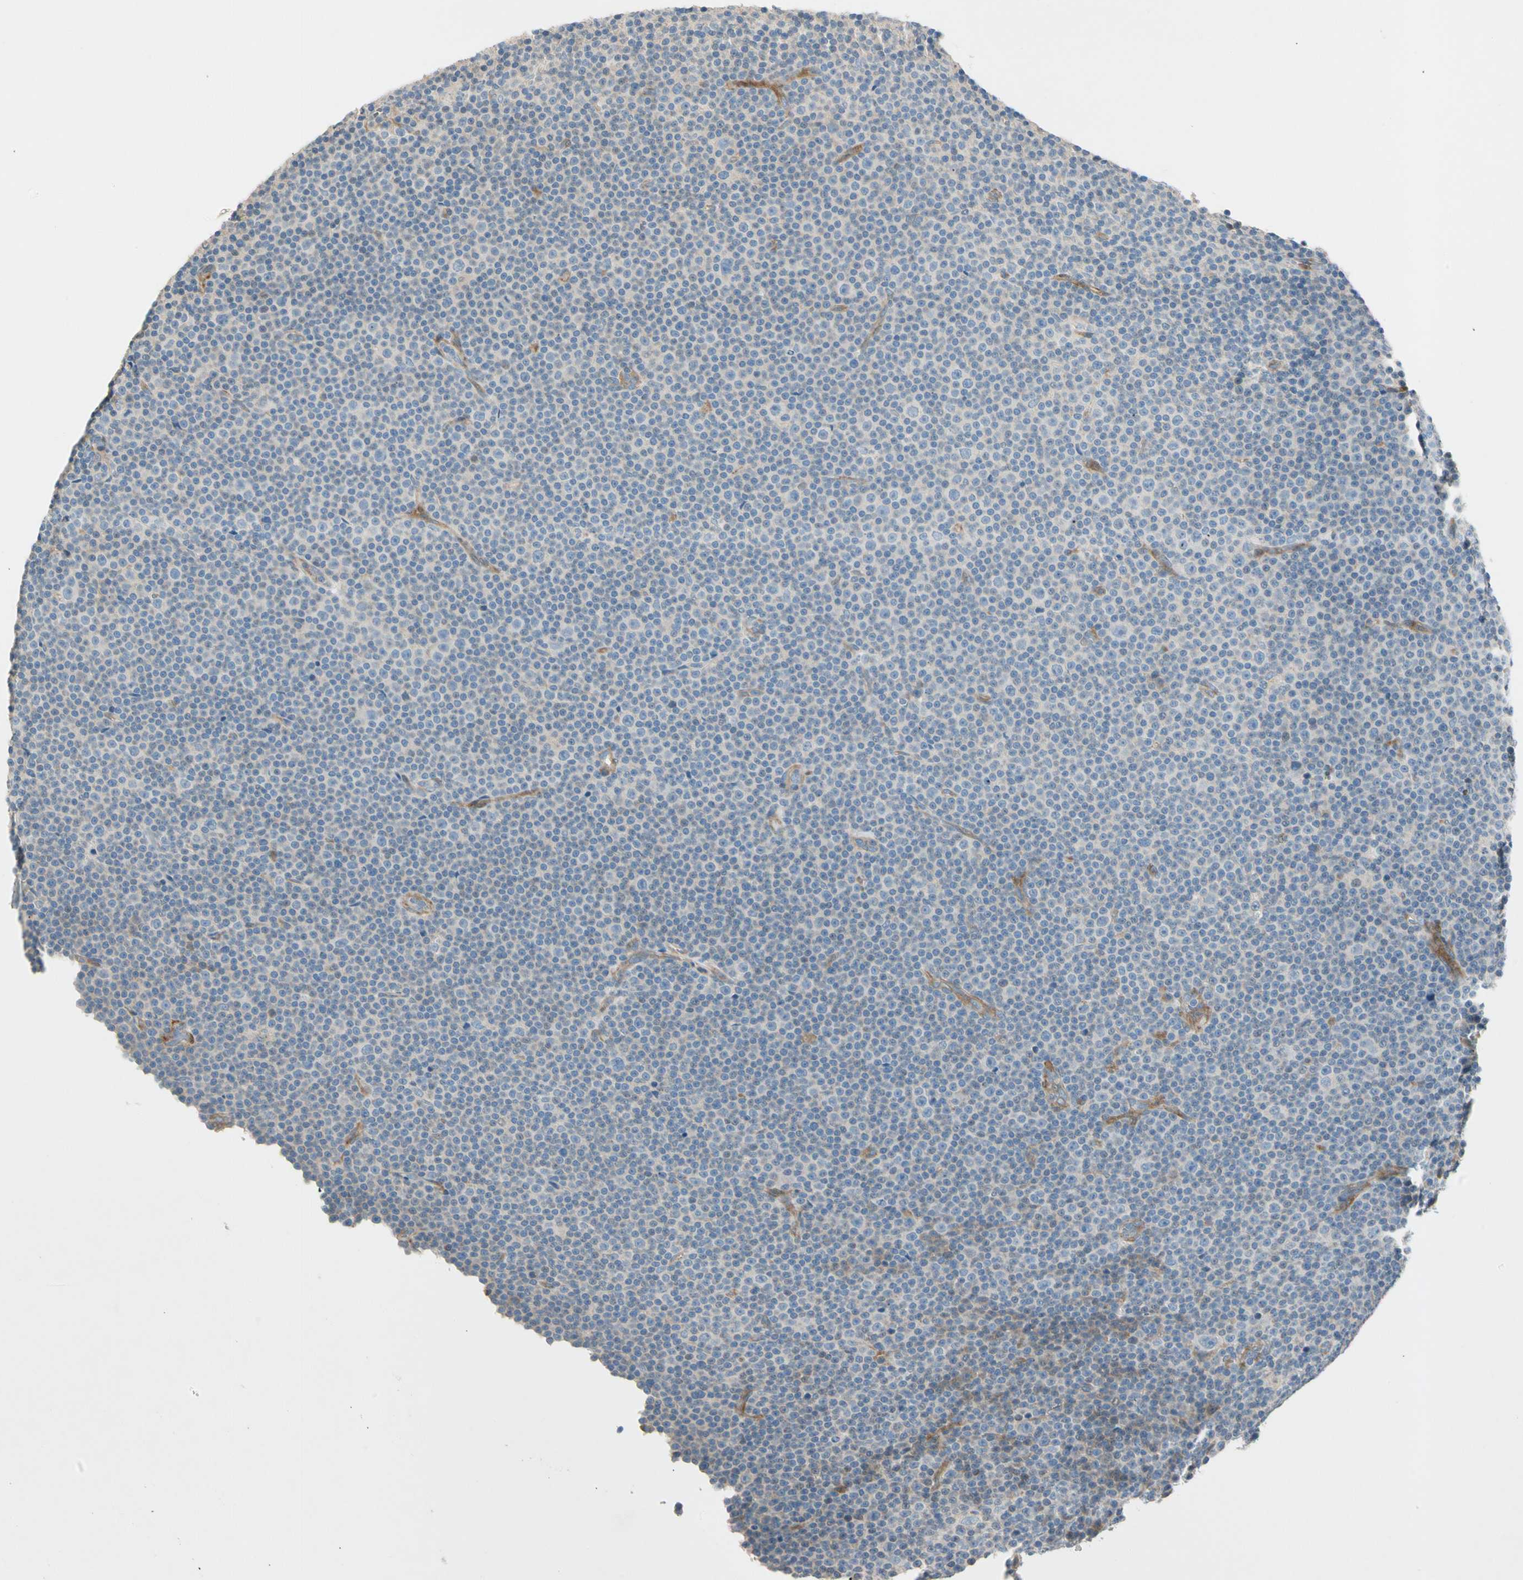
{"staining": {"intensity": "negative", "quantity": "none", "location": "none"}, "tissue": "lymphoma", "cell_type": "Tumor cells", "image_type": "cancer", "snomed": [{"axis": "morphology", "description": "Malignant lymphoma, non-Hodgkin's type, Low grade"}, {"axis": "topography", "description": "Lymph node"}], "caption": "High magnification brightfield microscopy of malignant lymphoma, non-Hodgkin's type (low-grade) stained with DAB (3,3'-diaminobenzidine) (brown) and counterstained with hematoxylin (blue): tumor cells show no significant positivity.", "gene": "ADGRA3", "patient": {"sex": "female", "age": 67}}